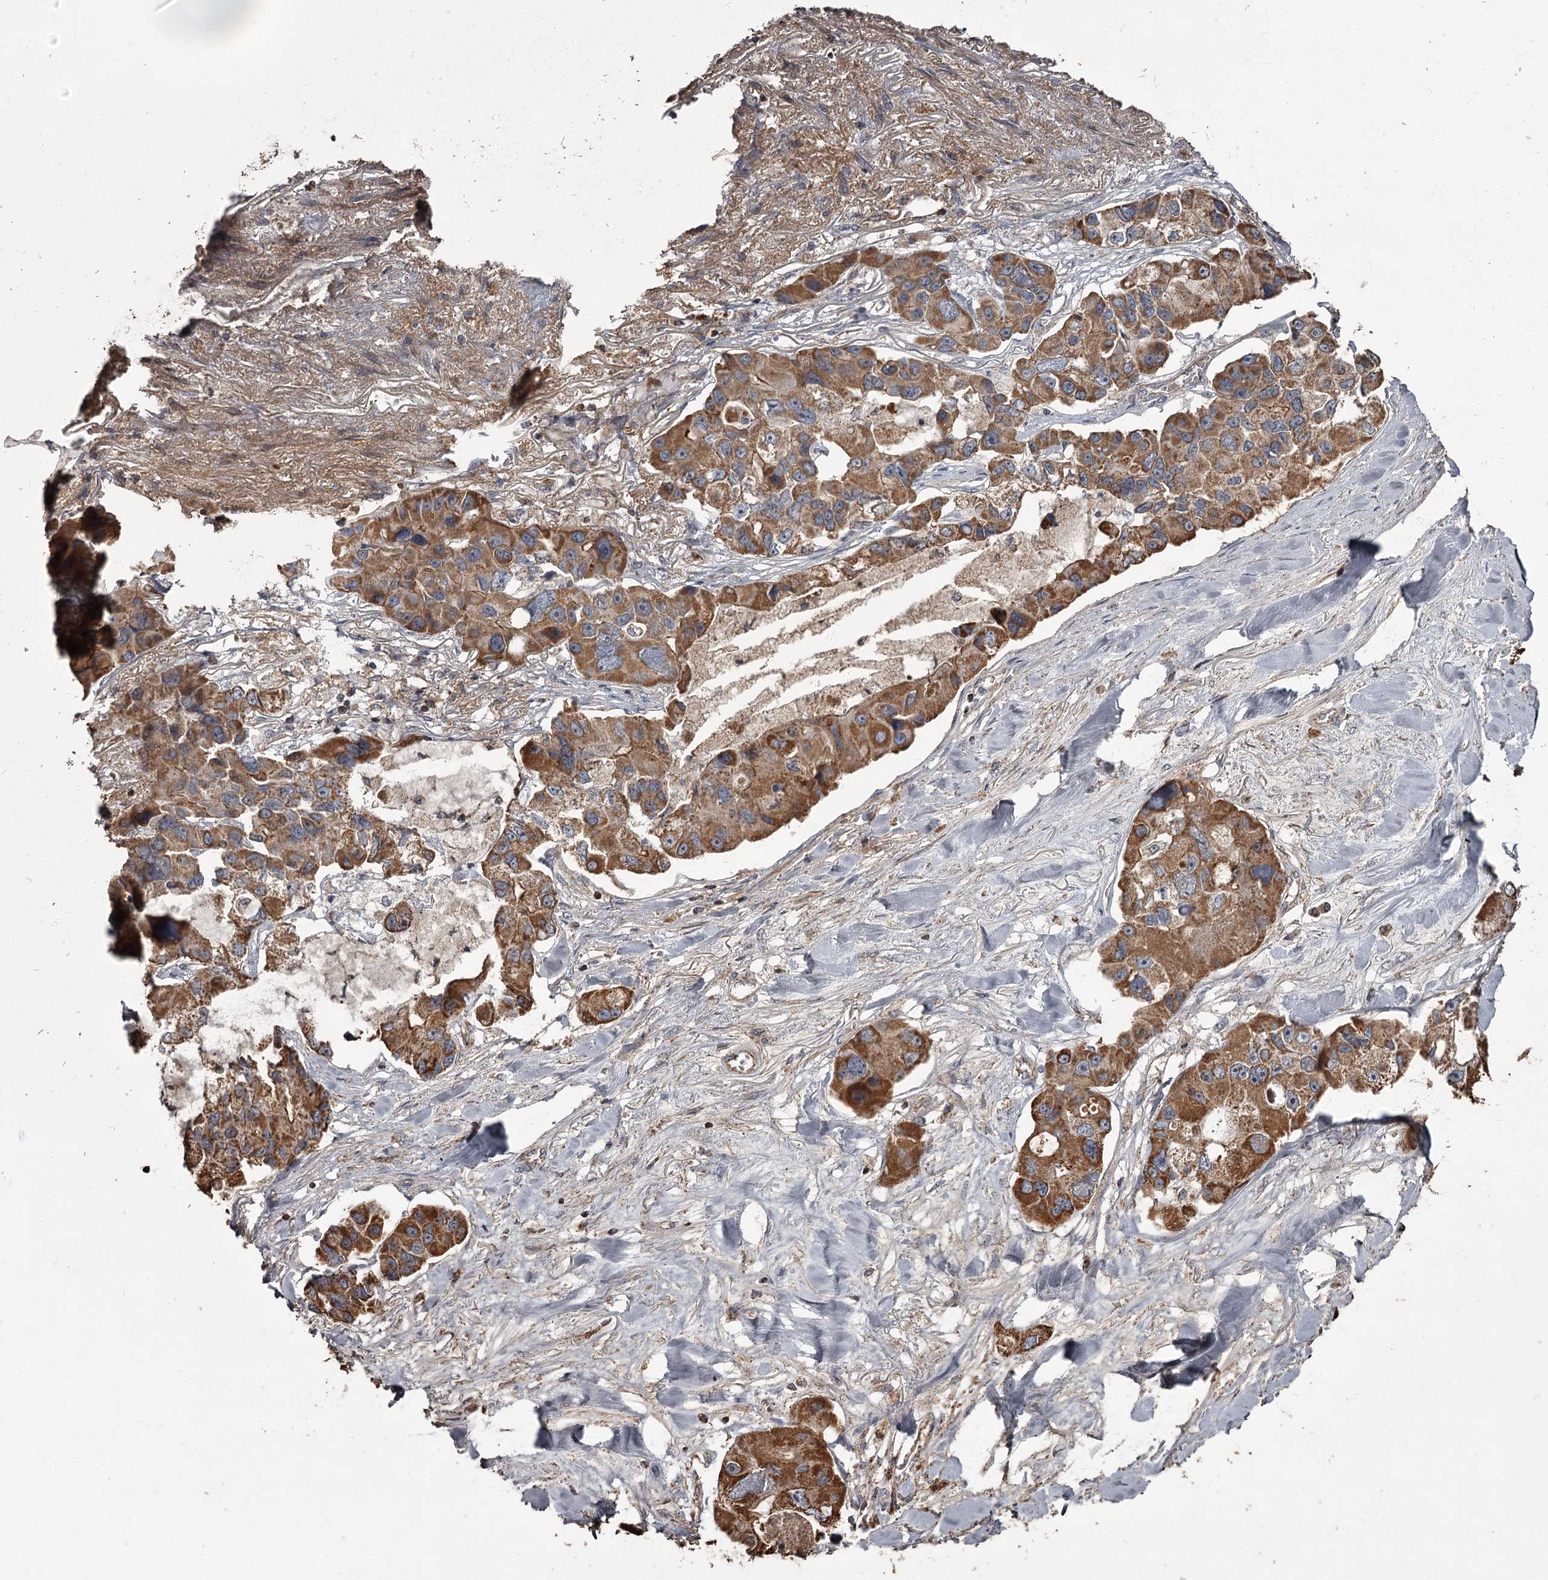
{"staining": {"intensity": "strong", "quantity": ">75%", "location": "cytoplasmic/membranous"}, "tissue": "lung cancer", "cell_type": "Tumor cells", "image_type": "cancer", "snomed": [{"axis": "morphology", "description": "Adenocarcinoma, NOS"}, {"axis": "topography", "description": "Lung"}], "caption": "Protein positivity by immunohistochemistry exhibits strong cytoplasmic/membranous positivity in approximately >75% of tumor cells in lung cancer.", "gene": "THAP9", "patient": {"sex": "female", "age": 54}}